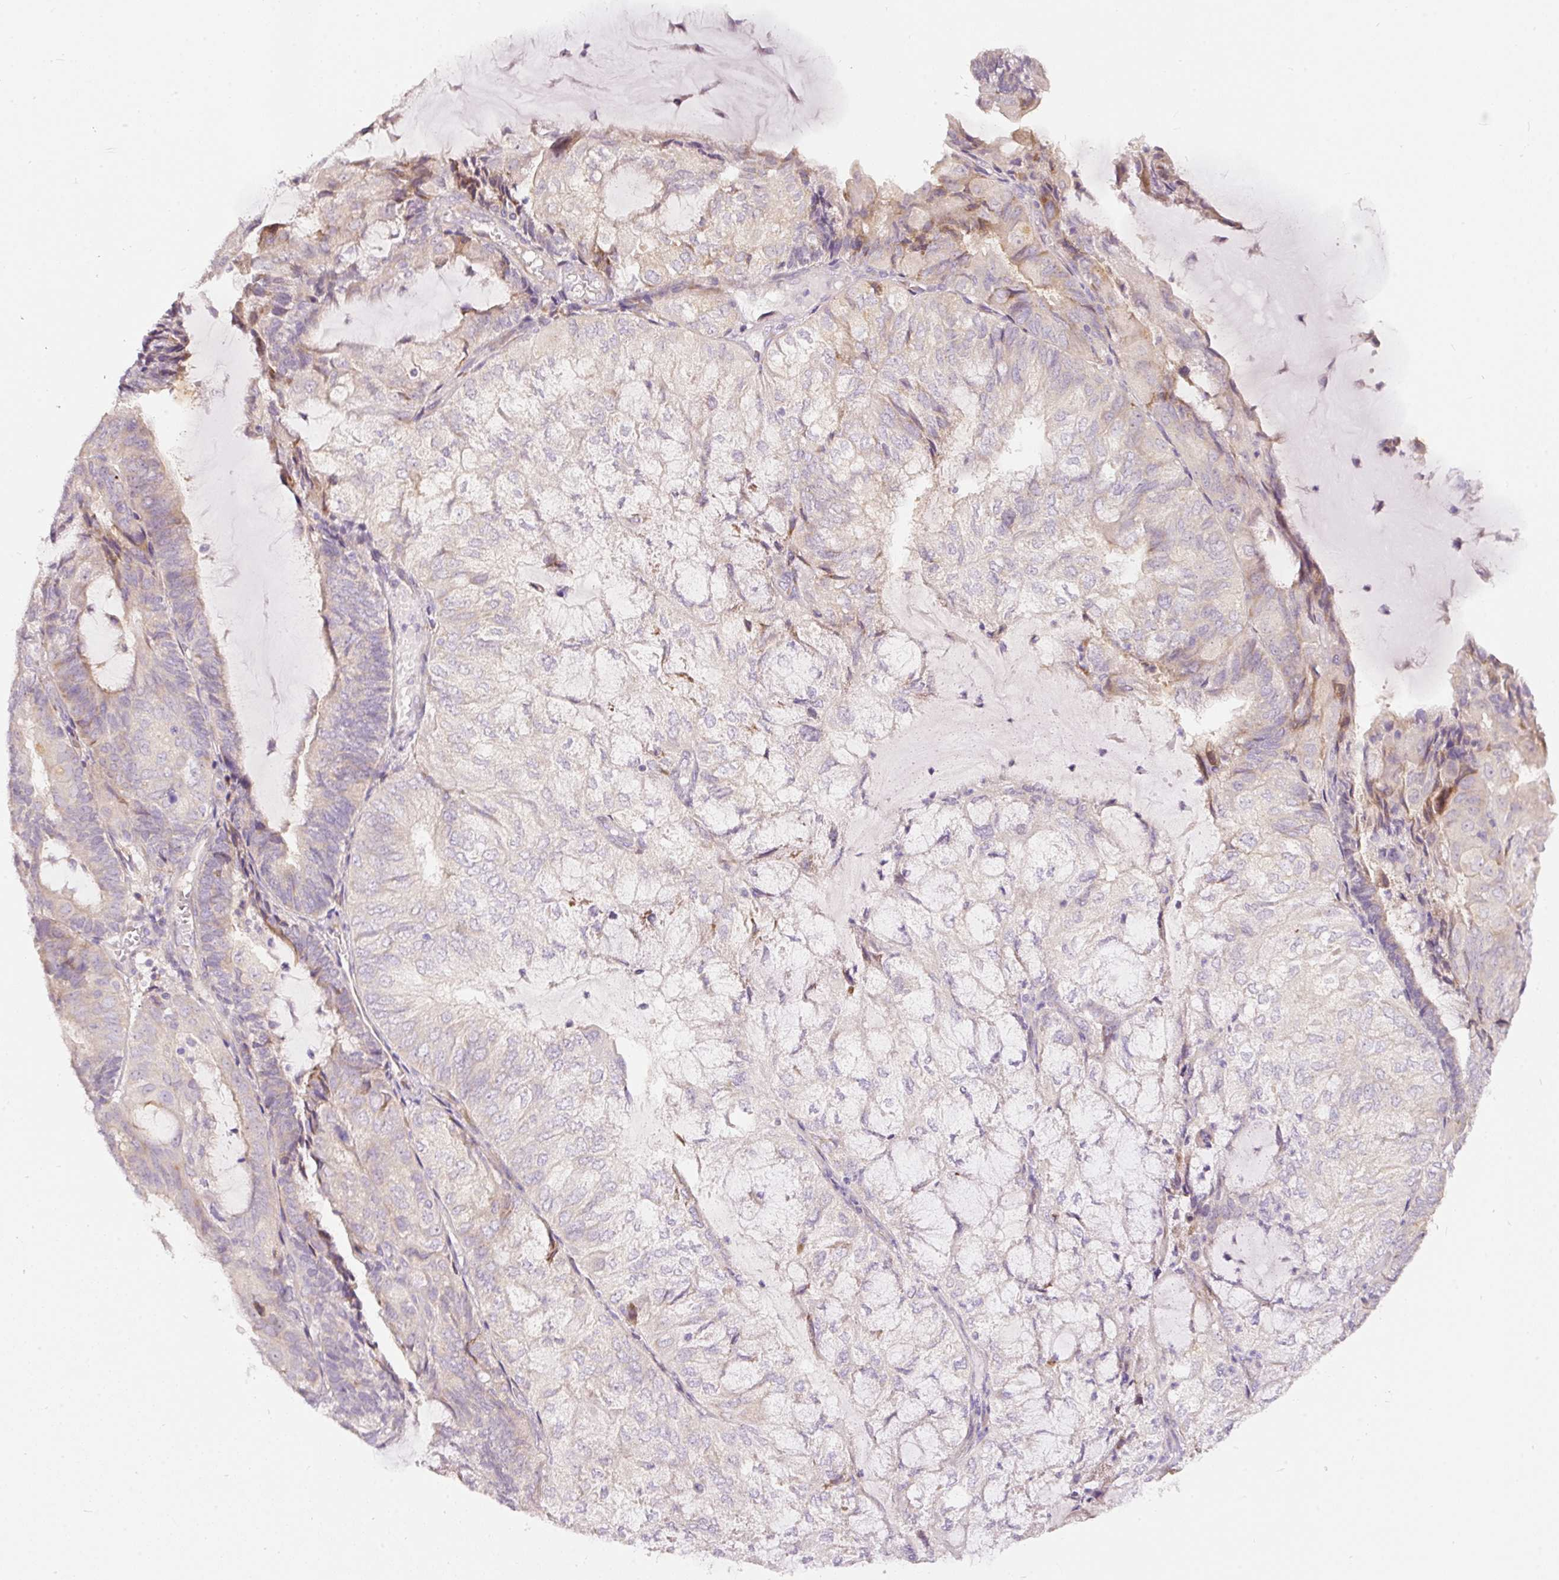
{"staining": {"intensity": "negative", "quantity": "none", "location": "none"}, "tissue": "endometrial cancer", "cell_type": "Tumor cells", "image_type": "cancer", "snomed": [{"axis": "morphology", "description": "Adenocarcinoma, NOS"}, {"axis": "topography", "description": "Endometrium"}], "caption": "Immunohistochemistry (IHC) histopathology image of neoplastic tissue: human endometrial adenocarcinoma stained with DAB (3,3'-diaminobenzidine) shows no significant protein staining in tumor cells. Brightfield microscopy of immunohistochemistry stained with DAB (3,3'-diaminobenzidine) (brown) and hematoxylin (blue), captured at high magnification.", "gene": "RSPO2", "patient": {"sex": "female", "age": 81}}